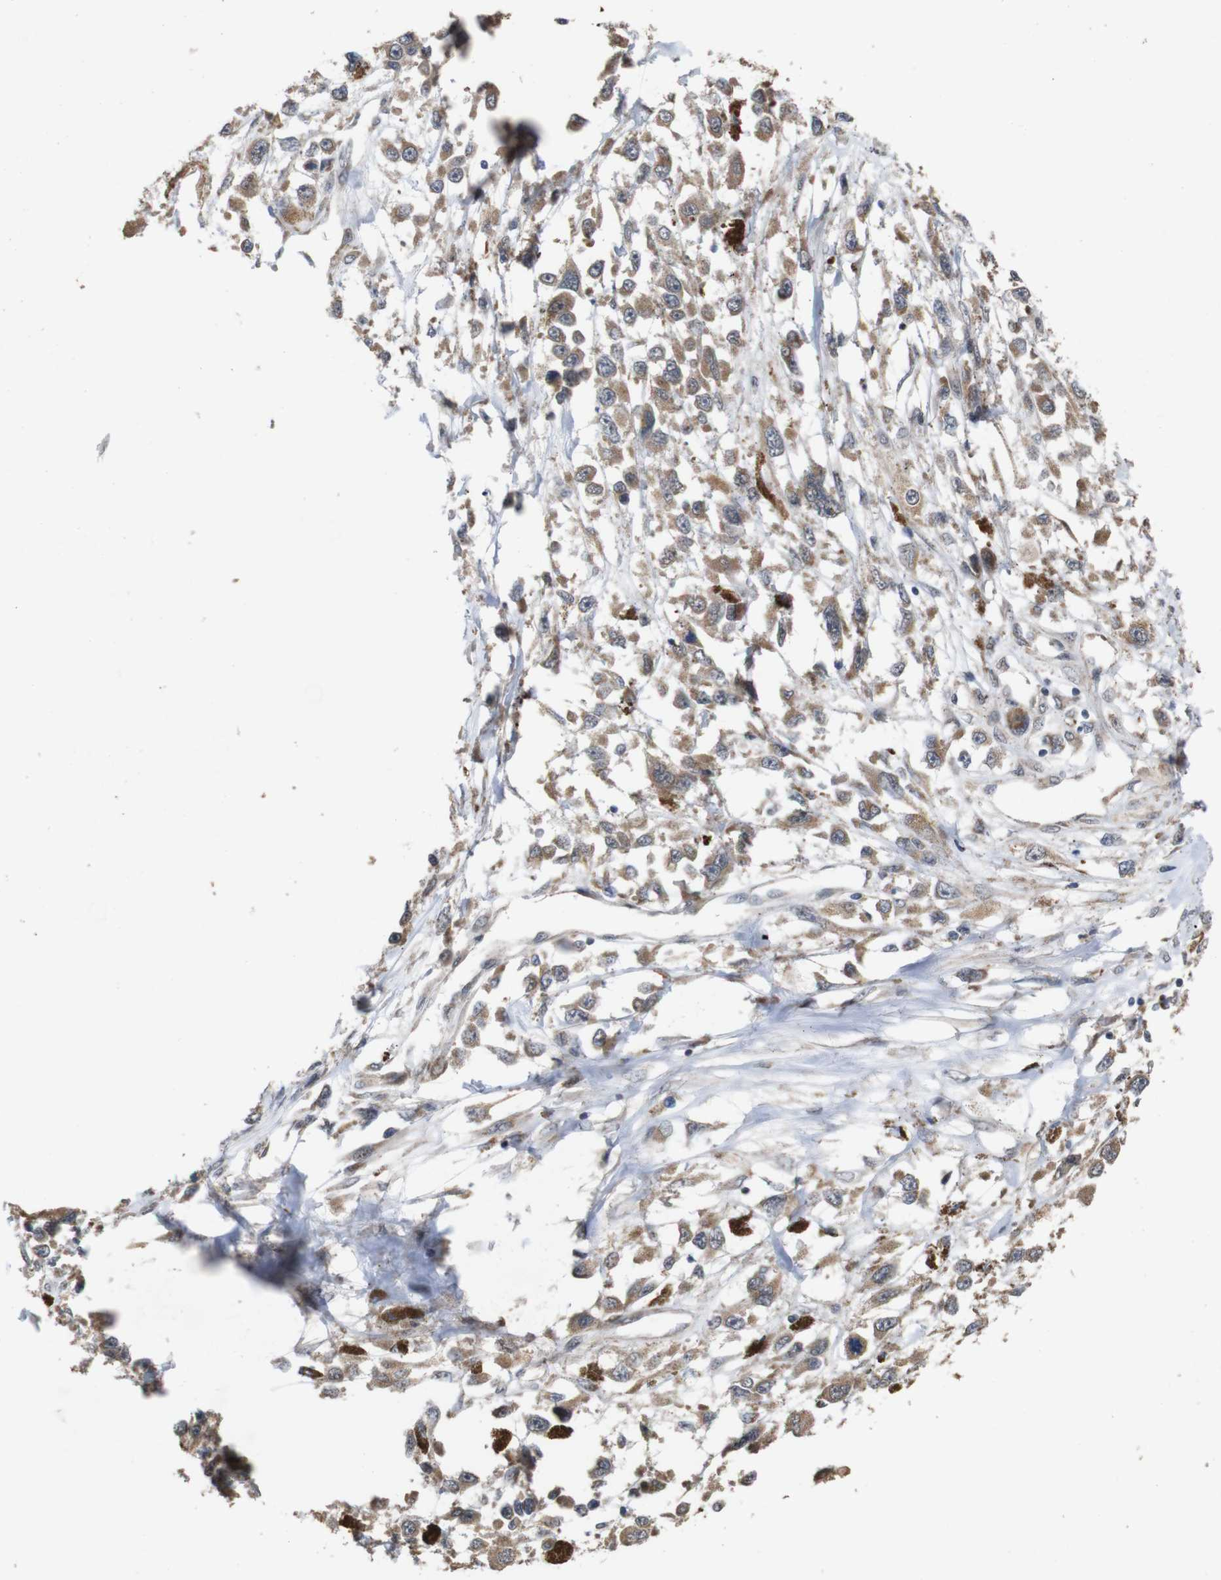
{"staining": {"intensity": "moderate", "quantity": ">75%", "location": "cytoplasmic/membranous"}, "tissue": "melanoma", "cell_type": "Tumor cells", "image_type": "cancer", "snomed": [{"axis": "morphology", "description": "Malignant melanoma, Metastatic site"}, {"axis": "topography", "description": "Lymph node"}], "caption": "Tumor cells exhibit medium levels of moderate cytoplasmic/membranous staining in about >75% of cells in melanoma.", "gene": "ATP7B", "patient": {"sex": "male", "age": 59}}